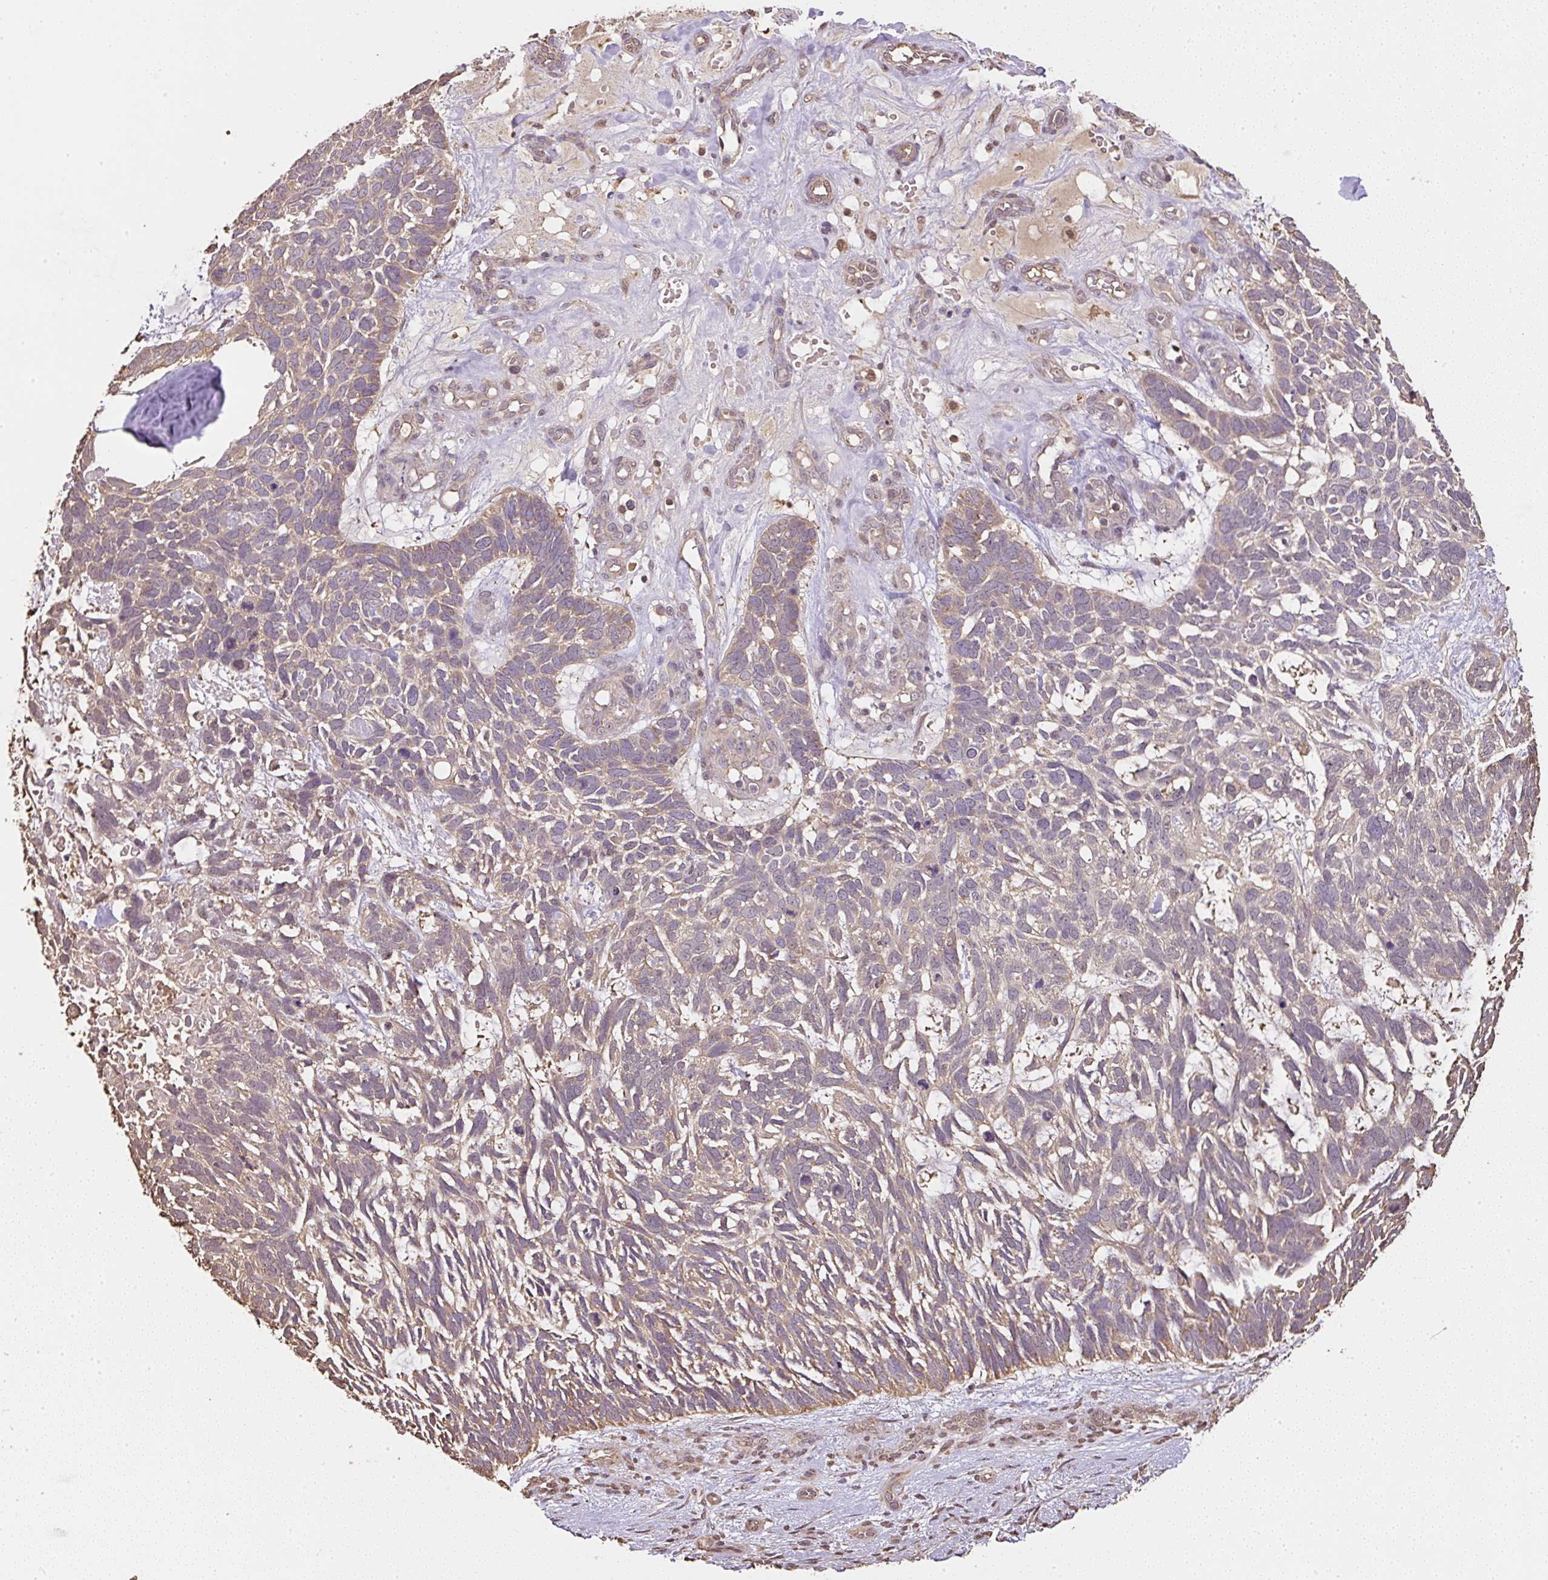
{"staining": {"intensity": "moderate", "quantity": "25%-75%", "location": "cytoplasmic/membranous"}, "tissue": "skin cancer", "cell_type": "Tumor cells", "image_type": "cancer", "snomed": [{"axis": "morphology", "description": "Basal cell carcinoma"}, {"axis": "topography", "description": "Skin"}], "caption": "The image demonstrates immunohistochemical staining of skin cancer. There is moderate cytoplasmic/membranous expression is present in about 25%-75% of tumor cells.", "gene": "TMEM170B", "patient": {"sex": "male", "age": 88}}